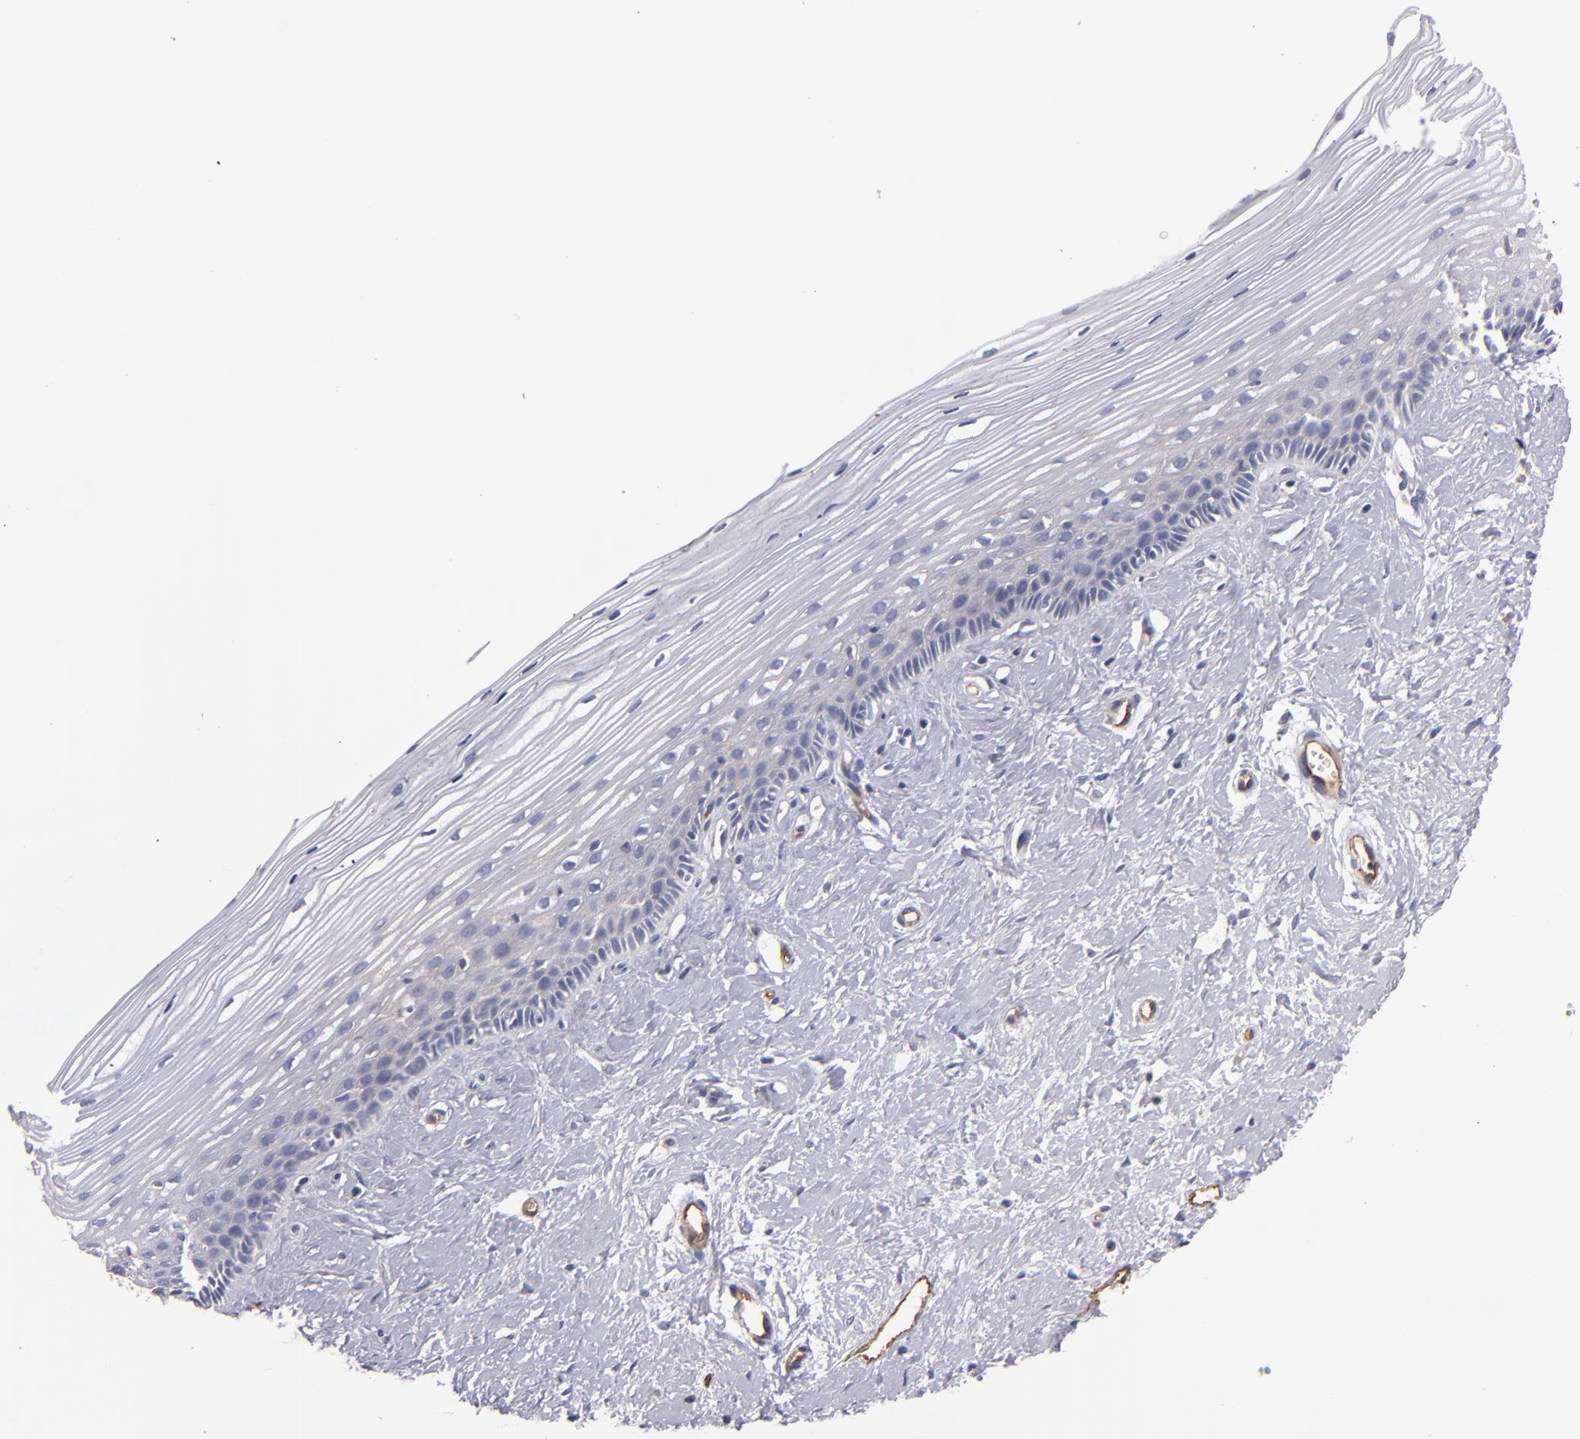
{"staining": {"intensity": "moderate", "quantity": "25%-75%", "location": "cytoplasmic/membranous"}, "tissue": "cervix", "cell_type": "Glandular cells", "image_type": "normal", "snomed": [{"axis": "morphology", "description": "Normal tissue, NOS"}, {"axis": "topography", "description": "Cervix"}], "caption": "A brown stain highlights moderate cytoplasmic/membranous positivity of a protein in glandular cells of unremarkable human cervix.", "gene": "CLDN5", "patient": {"sex": "female", "age": 40}}